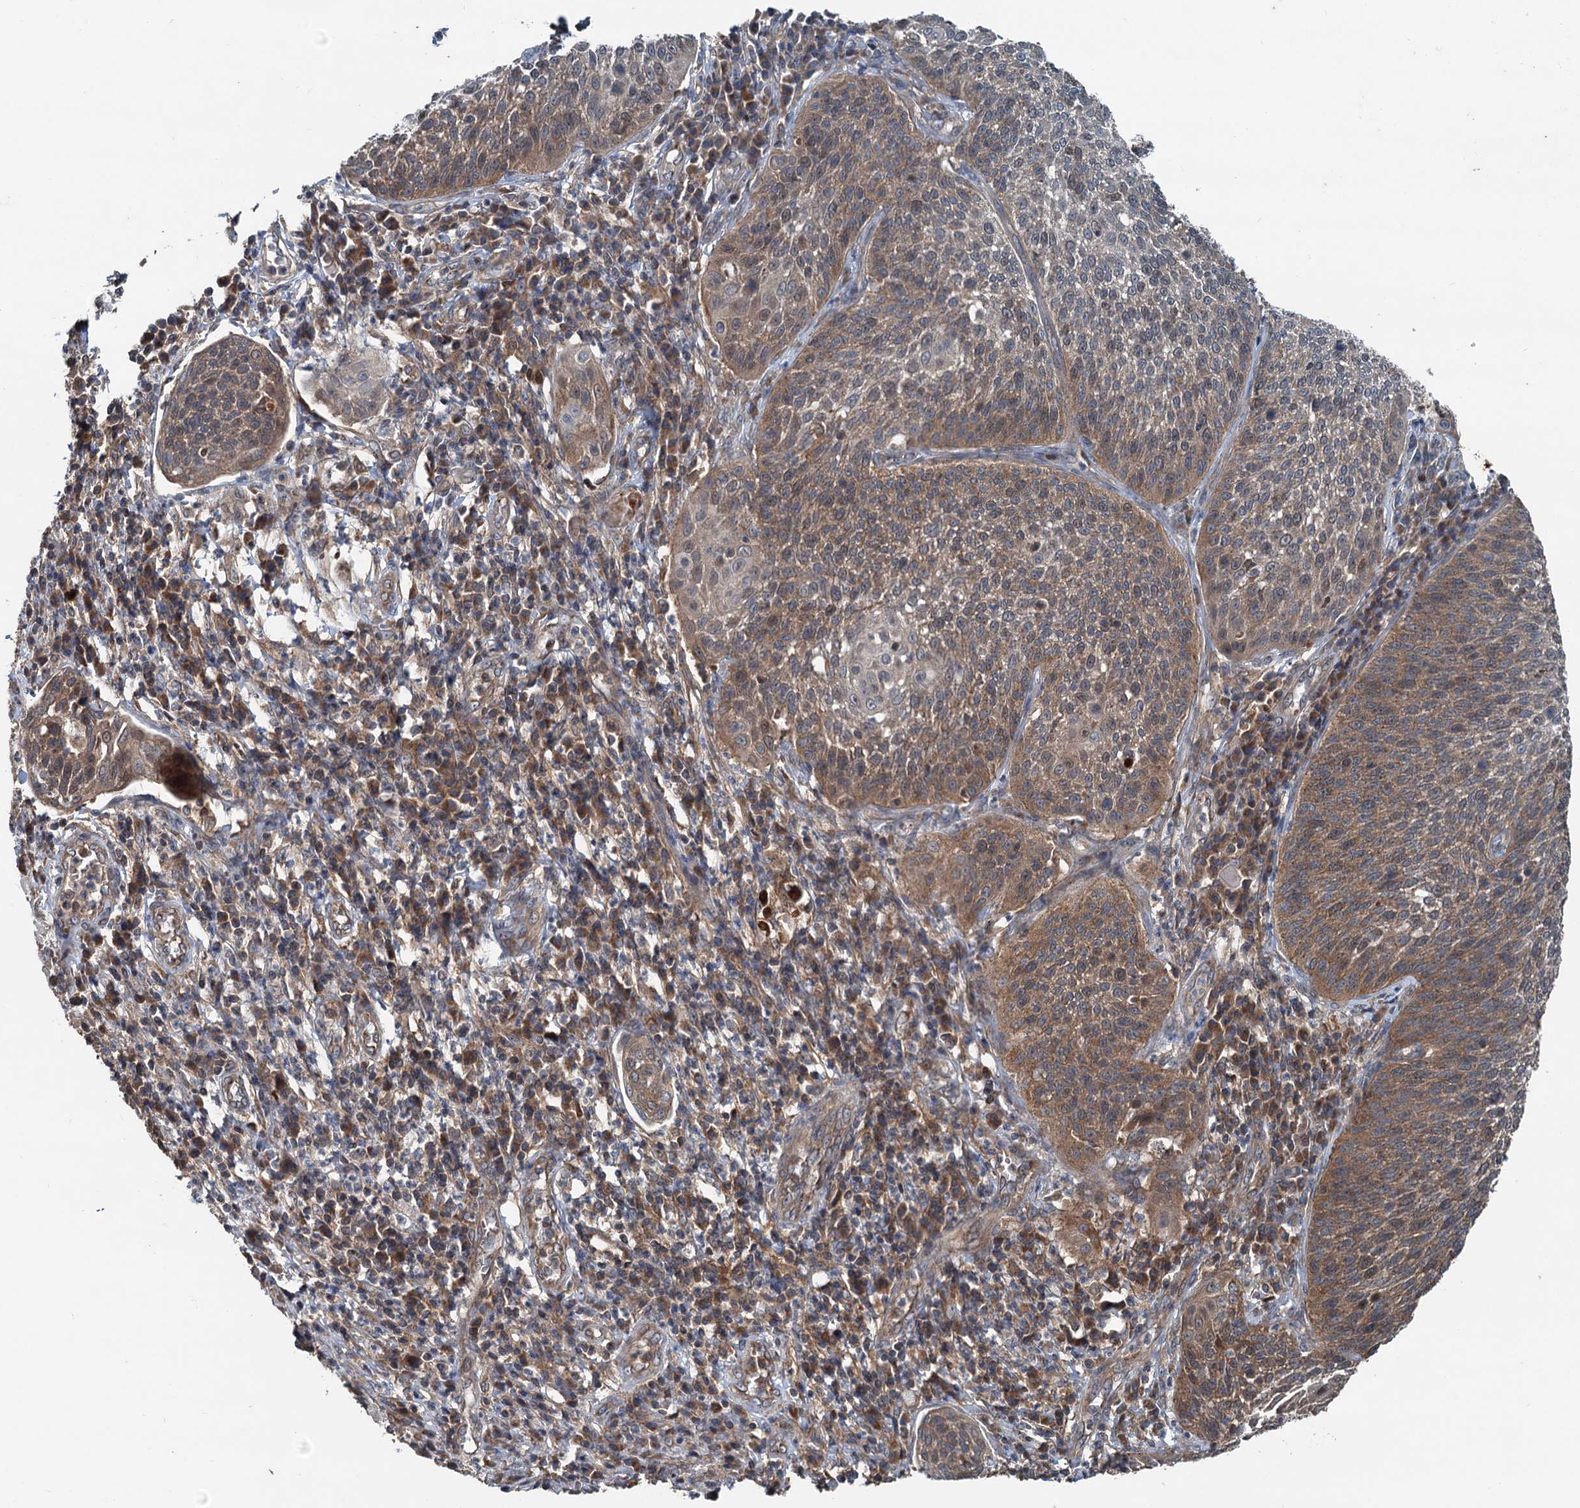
{"staining": {"intensity": "moderate", "quantity": ">75%", "location": "cytoplasmic/membranous"}, "tissue": "cervical cancer", "cell_type": "Tumor cells", "image_type": "cancer", "snomed": [{"axis": "morphology", "description": "Squamous cell carcinoma, NOS"}, {"axis": "topography", "description": "Cervix"}], "caption": "Immunohistochemistry (IHC) histopathology image of cervical squamous cell carcinoma stained for a protein (brown), which reveals medium levels of moderate cytoplasmic/membranous staining in approximately >75% of tumor cells.", "gene": "TEDC1", "patient": {"sex": "female", "age": 34}}